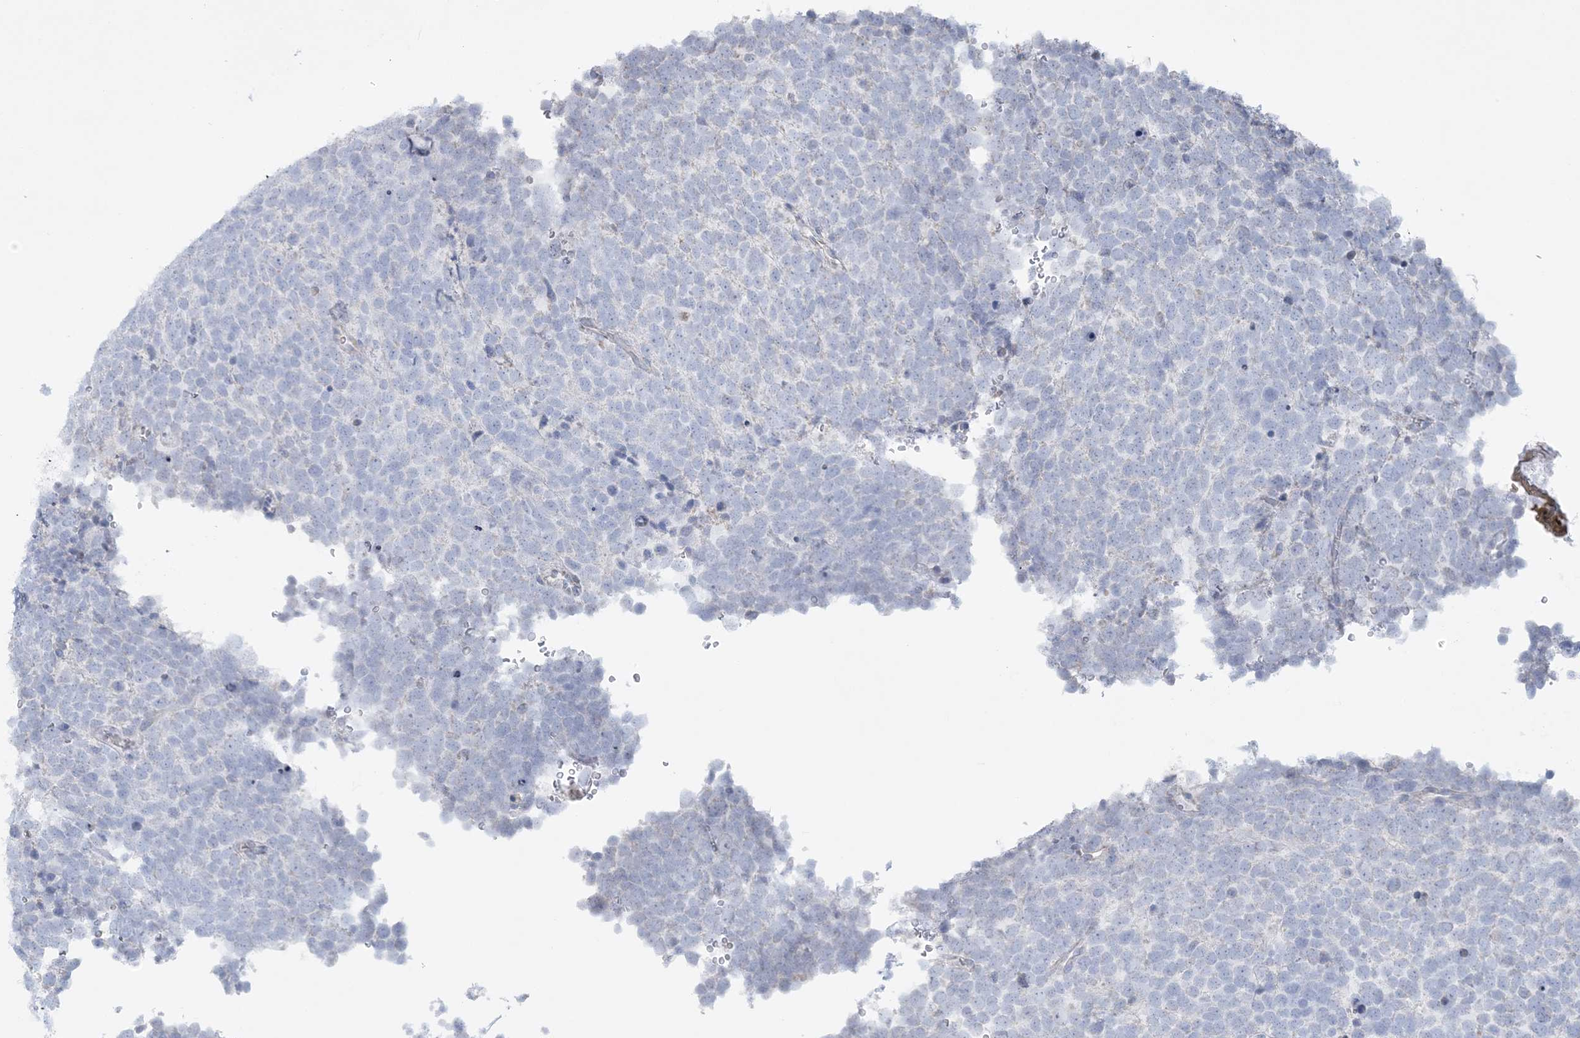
{"staining": {"intensity": "negative", "quantity": "none", "location": "none"}, "tissue": "urothelial cancer", "cell_type": "Tumor cells", "image_type": "cancer", "snomed": [{"axis": "morphology", "description": "Urothelial carcinoma, High grade"}, {"axis": "topography", "description": "Urinary bladder"}], "caption": "This is an IHC image of high-grade urothelial carcinoma. There is no positivity in tumor cells.", "gene": "TBC1D7", "patient": {"sex": "female", "age": 82}}